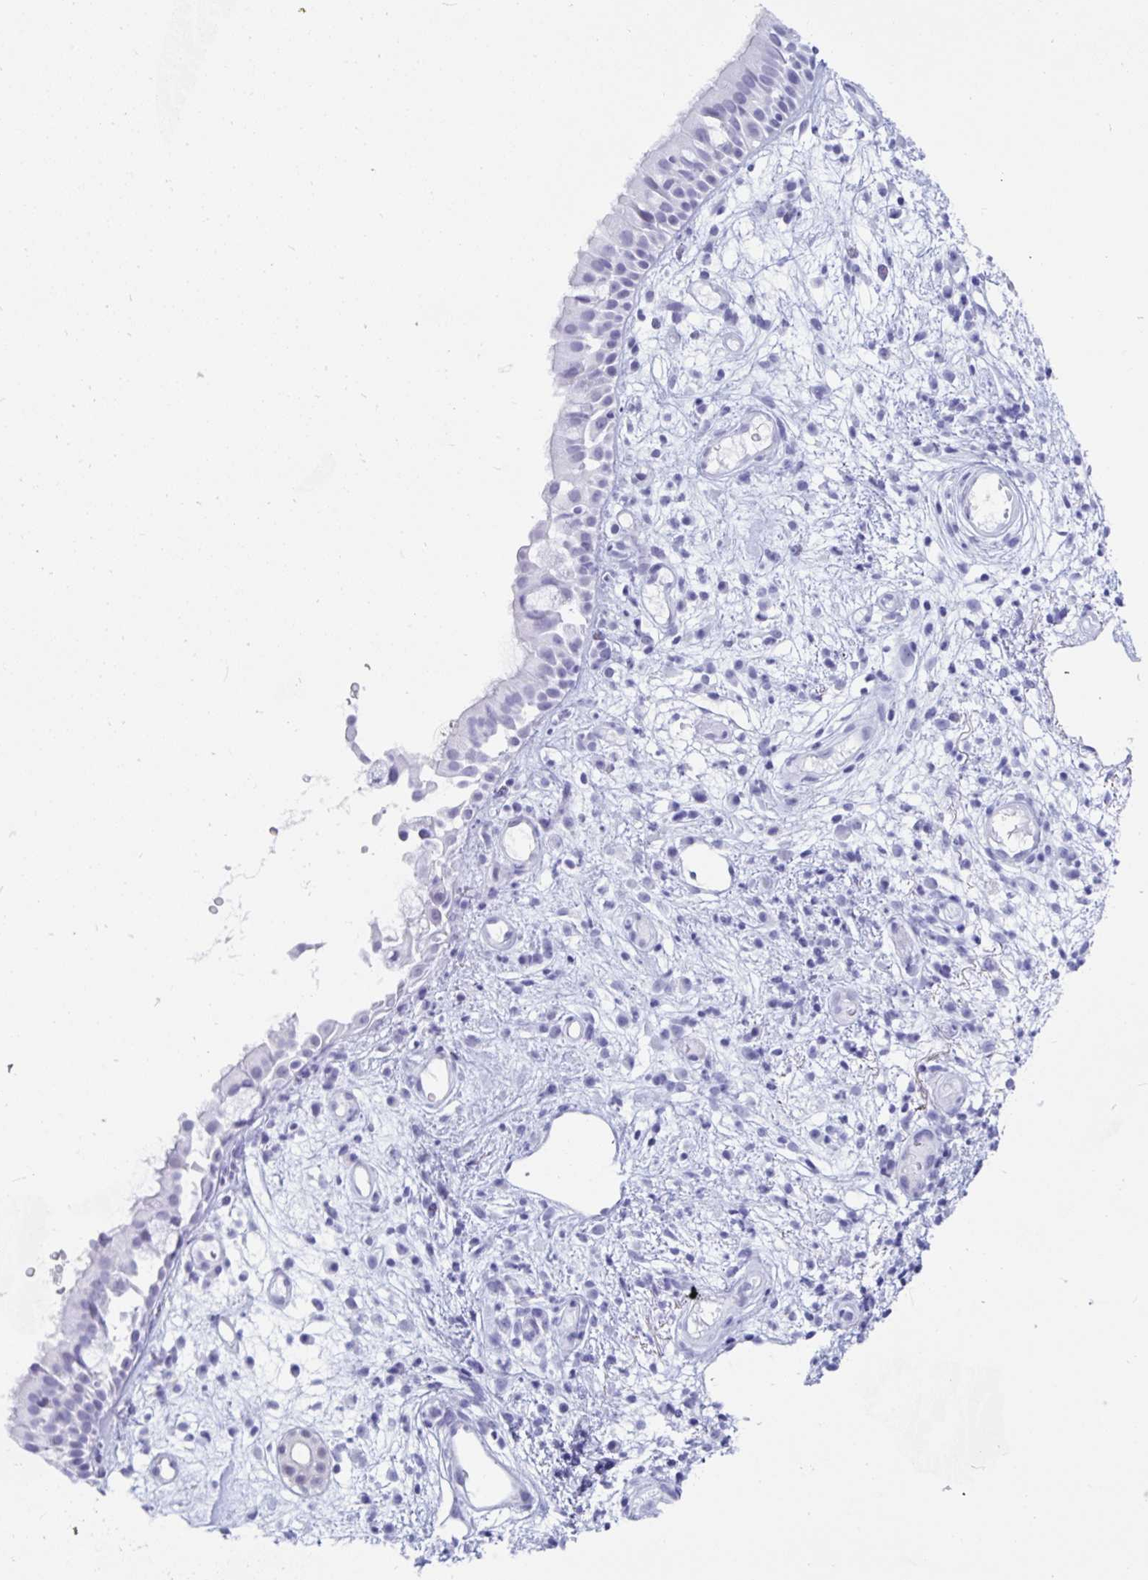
{"staining": {"intensity": "negative", "quantity": "none", "location": "none"}, "tissue": "nasopharynx", "cell_type": "Respiratory epithelial cells", "image_type": "normal", "snomed": [{"axis": "morphology", "description": "Normal tissue, NOS"}, {"axis": "morphology", "description": "Inflammation, NOS"}, {"axis": "topography", "description": "Nasopharynx"}], "caption": "This is an IHC image of normal nasopharynx. There is no expression in respiratory epithelial cells.", "gene": "GKN2", "patient": {"sex": "male", "age": 54}}